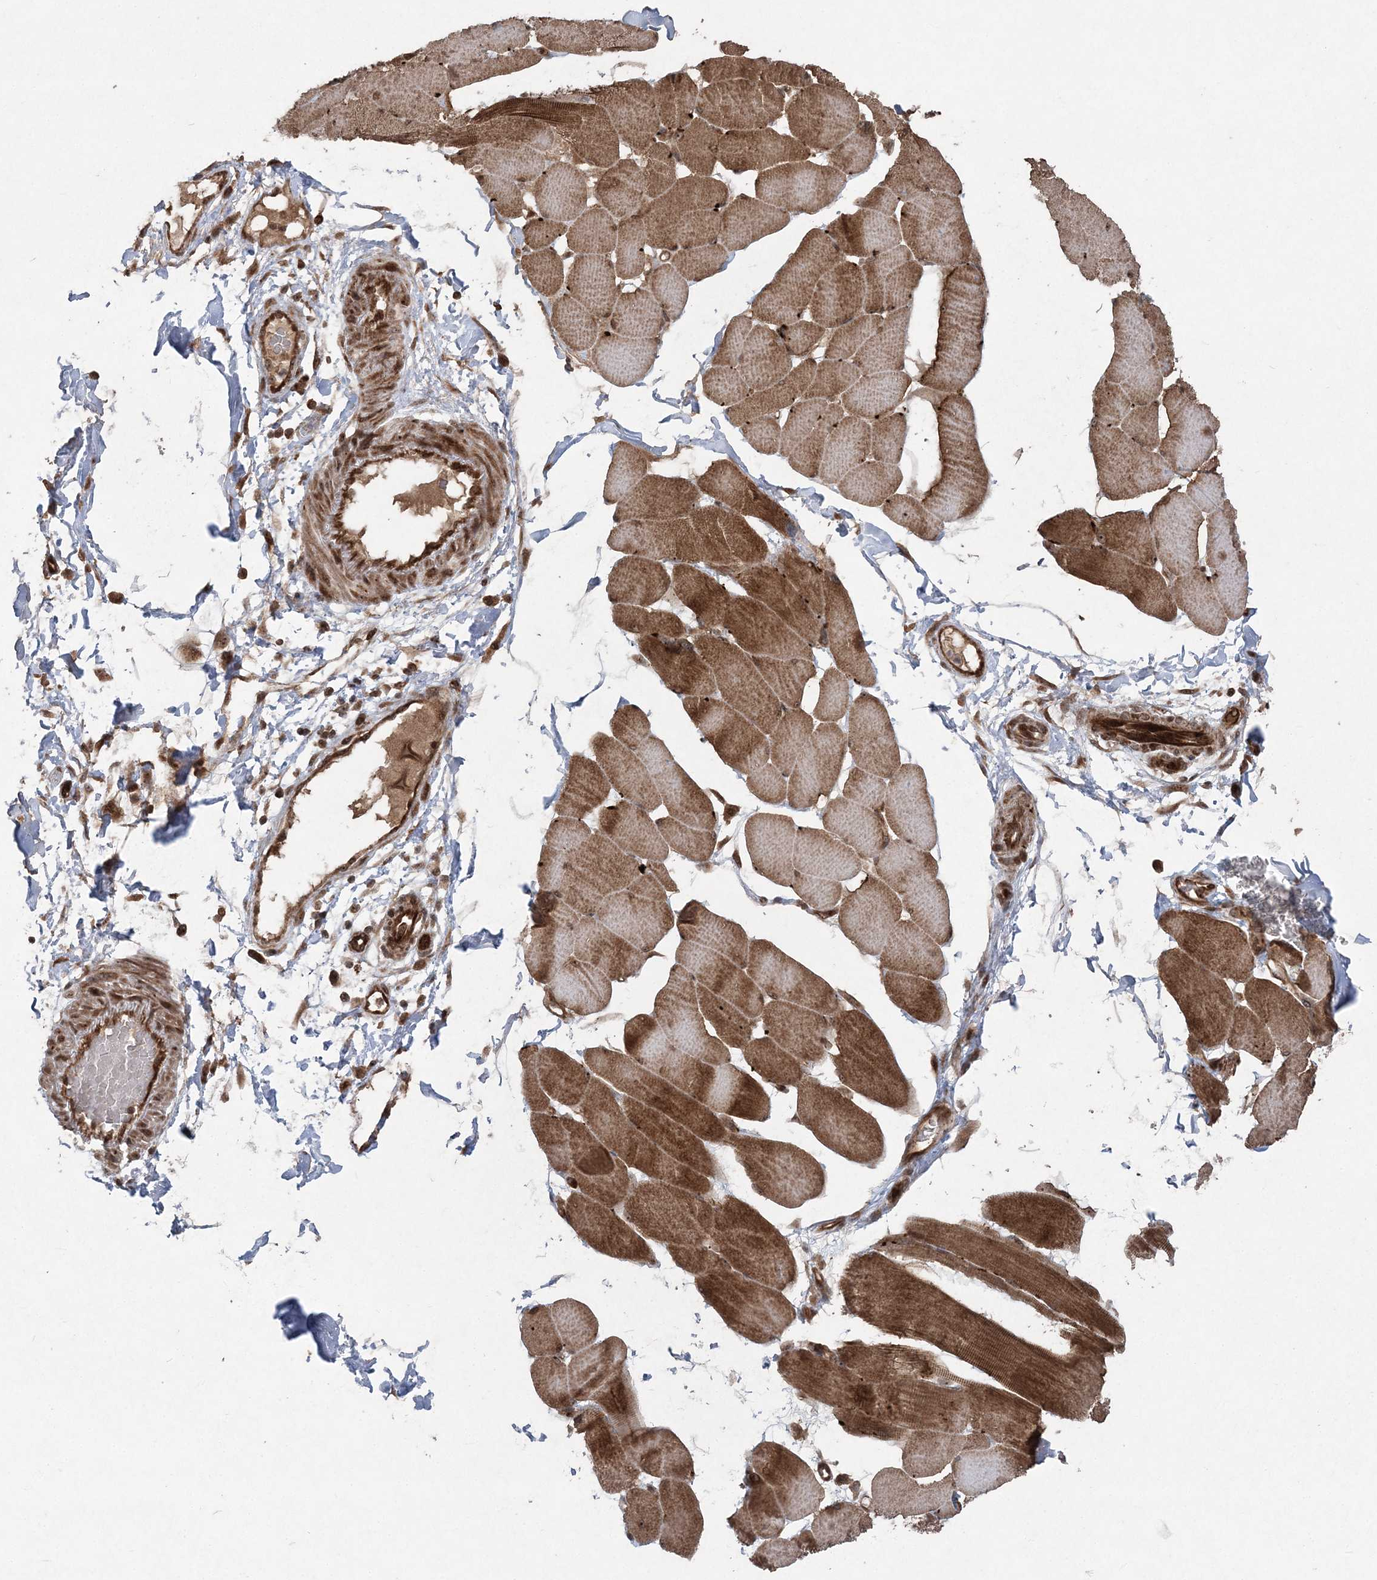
{"staining": {"intensity": "moderate", "quantity": ">75%", "location": "cytoplasmic/membranous,nuclear"}, "tissue": "skeletal muscle", "cell_type": "Myocytes", "image_type": "normal", "snomed": [{"axis": "morphology", "description": "Normal tissue, NOS"}, {"axis": "topography", "description": "Skin"}, {"axis": "topography", "description": "Skeletal muscle"}], "caption": "Moderate cytoplasmic/membranous,nuclear staining is appreciated in about >75% of myocytes in normal skeletal muscle. Using DAB (3,3'-diaminobenzidine) (brown) and hematoxylin (blue) stains, captured at high magnification using brightfield microscopy.", "gene": "SERINC1", "patient": {"sex": "male", "age": 83}}